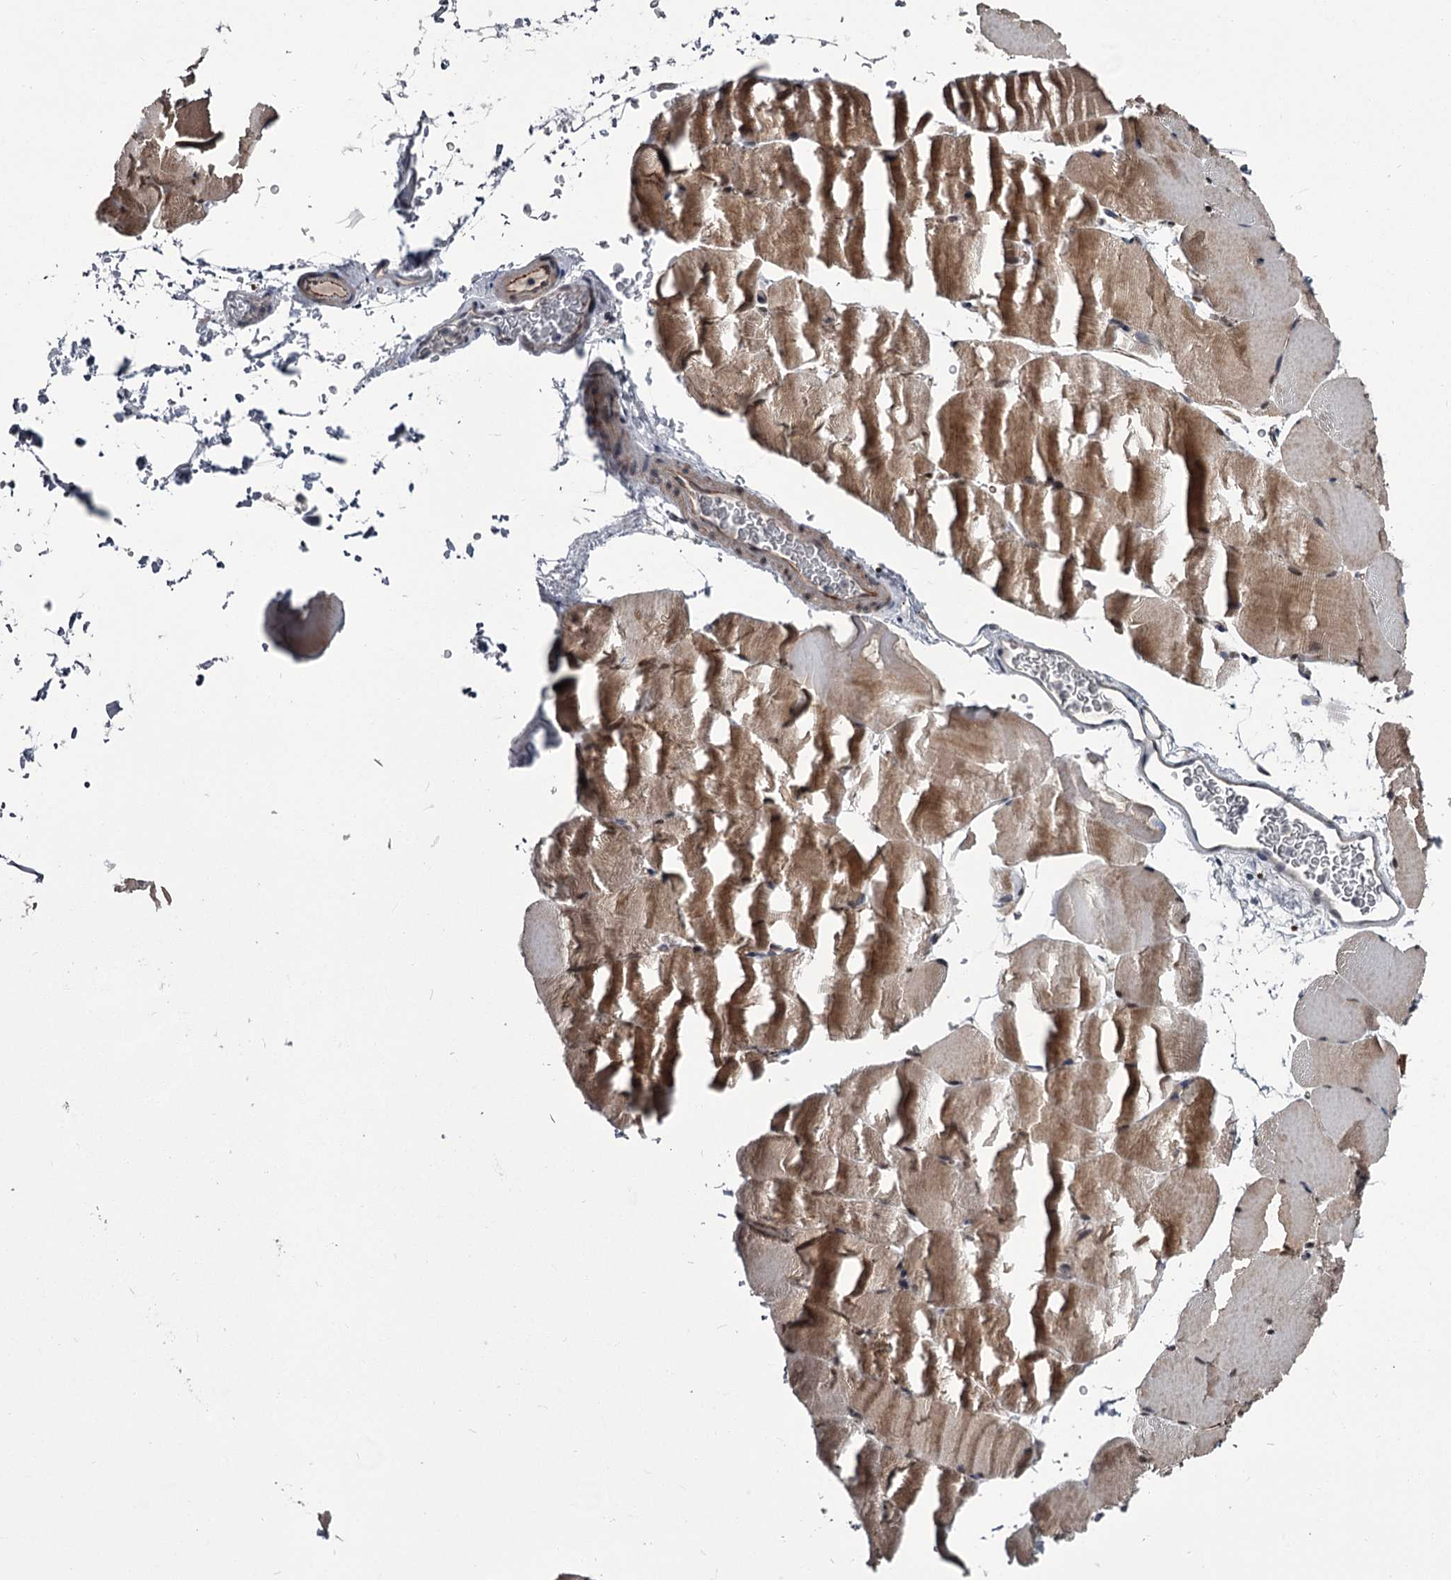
{"staining": {"intensity": "moderate", "quantity": ">75%", "location": "cytoplasmic/membranous,nuclear"}, "tissue": "skeletal muscle", "cell_type": "Myocytes", "image_type": "normal", "snomed": [{"axis": "morphology", "description": "Normal tissue, NOS"}, {"axis": "topography", "description": "Skeletal muscle"}, {"axis": "topography", "description": "Parathyroid gland"}], "caption": "Unremarkable skeletal muscle displays moderate cytoplasmic/membranous,nuclear positivity in approximately >75% of myocytes, visualized by immunohistochemistry. (Stains: DAB (3,3'-diaminobenzidine) in brown, nuclei in blue, Microscopy: brightfield microscopy at high magnification).", "gene": "PRPF40B", "patient": {"sex": "female", "age": 37}}